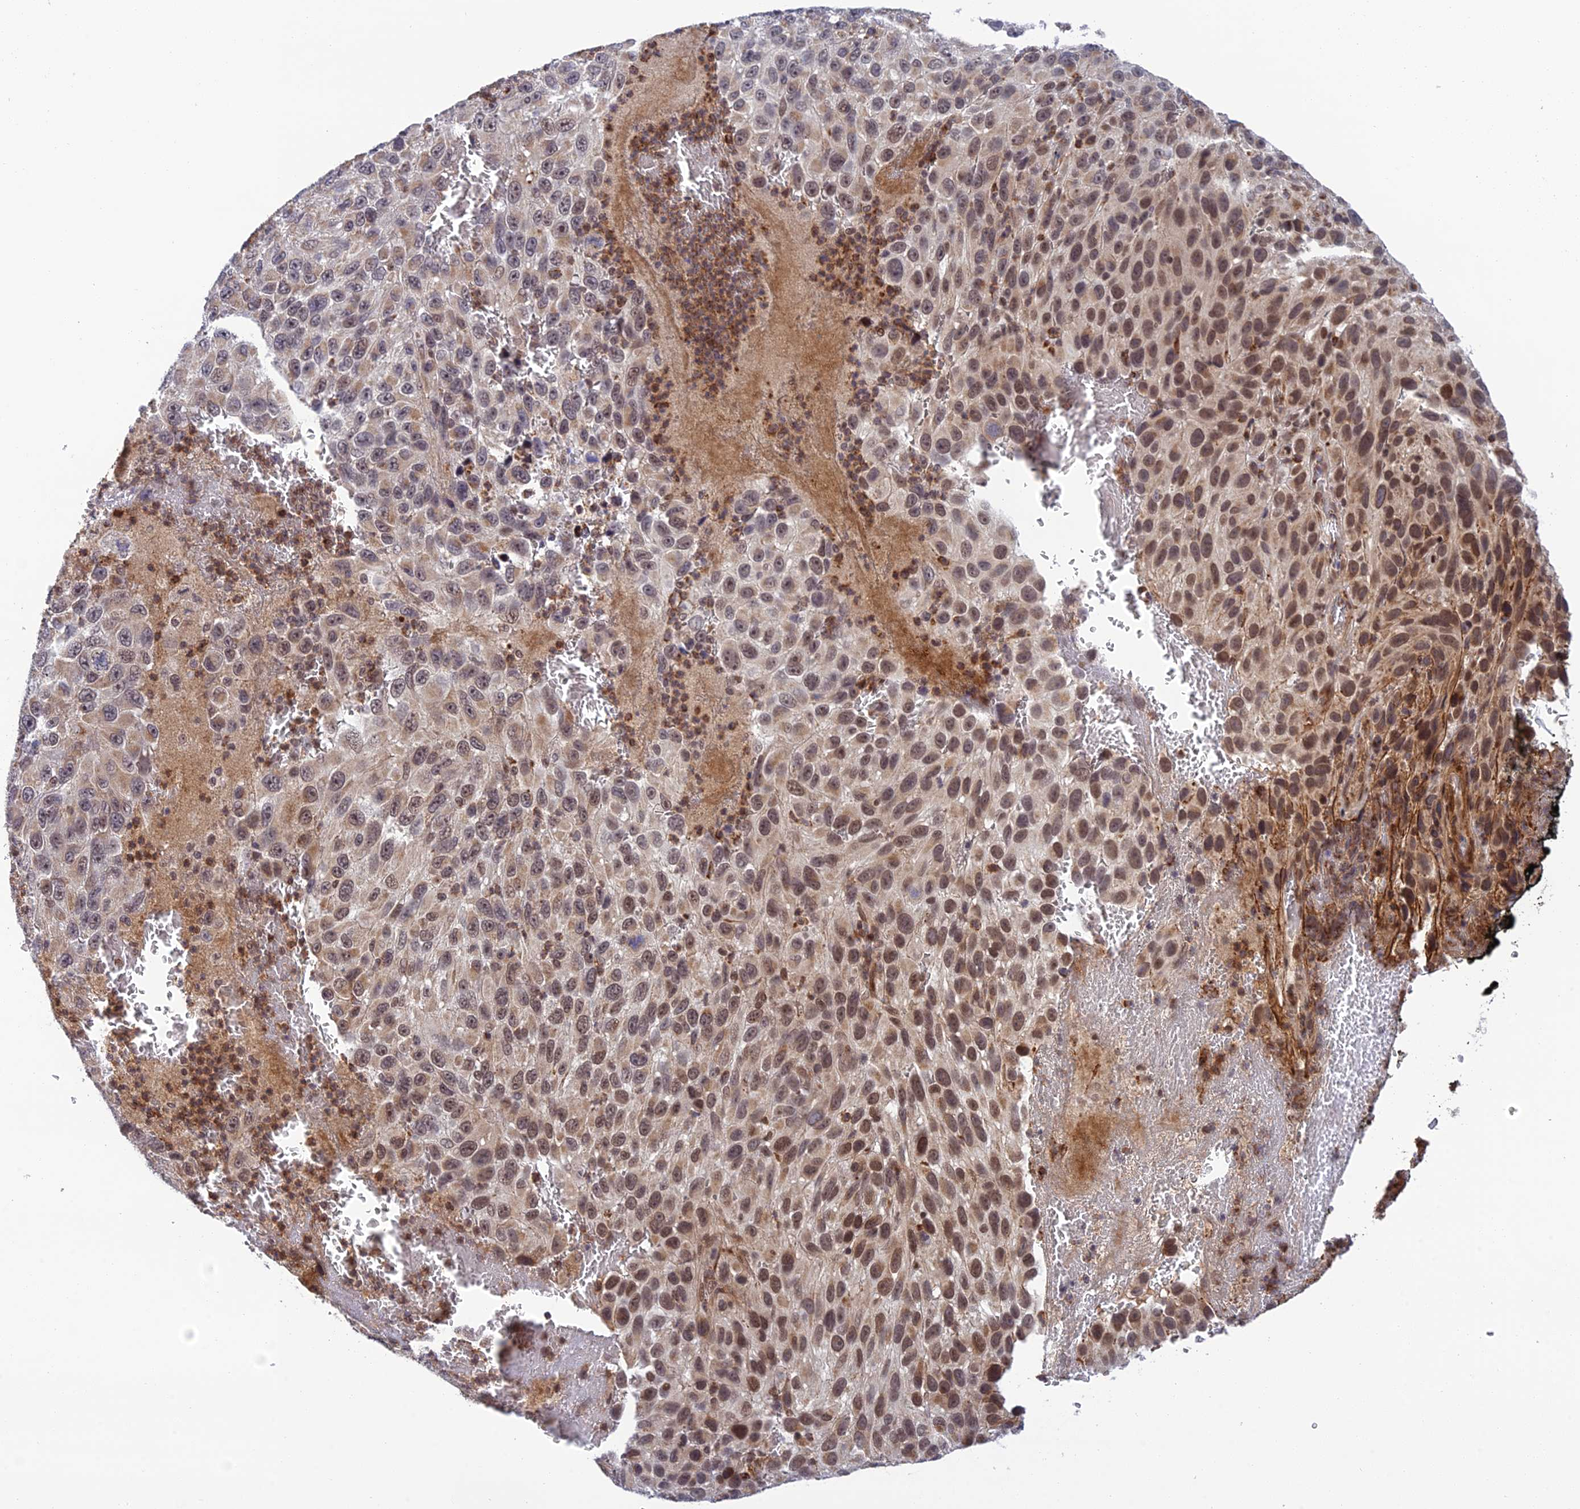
{"staining": {"intensity": "moderate", "quantity": ">75%", "location": "nuclear"}, "tissue": "melanoma", "cell_type": "Tumor cells", "image_type": "cancer", "snomed": [{"axis": "morphology", "description": "Normal tissue, NOS"}, {"axis": "morphology", "description": "Malignant melanoma, NOS"}, {"axis": "topography", "description": "Skin"}], "caption": "Melanoma tissue displays moderate nuclear positivity in approximately >75% of tumor cells, visualized by immunohistochemistry. (DAB IHC, brown staining for protein, blue staining for nuclei).", "gene": "REXO1", "patient": {"sex": "female", "age": 96}}